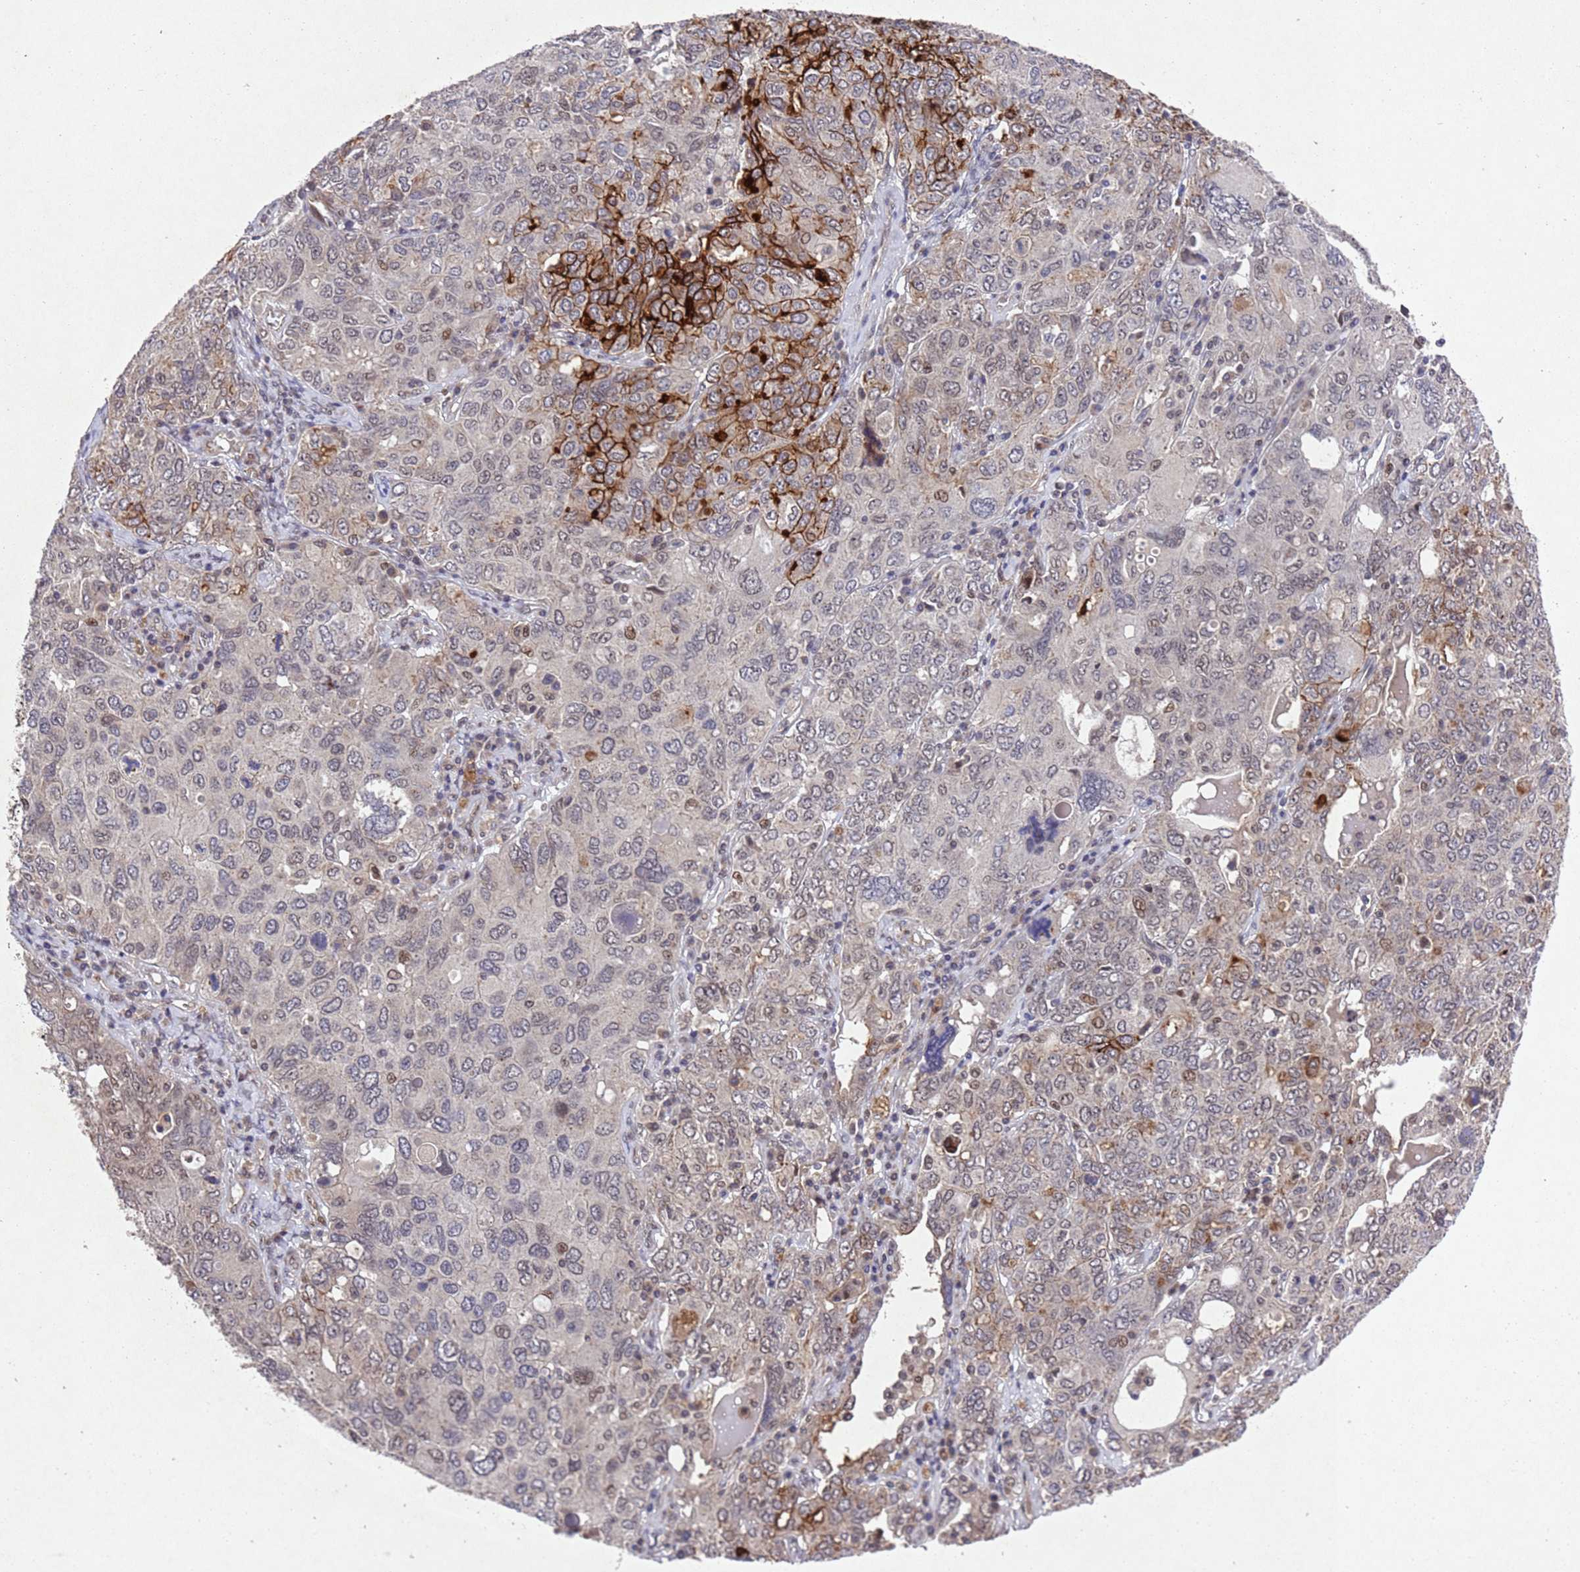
{"staining": {"intensity": "strong", "quantity": "<25%", "location": "cytoplasmic/membranous,nuclear"}, "tissue": "ovarian cancer", "cell_type": "Tumor cells", "image_type": "cancer", "snomed": [{"axis": "morphology", "description": "Carcinoma, endometroid"}, {"axis": "topography", "description": "Ovary"}], "caption": "Immunohistochemistry (IHC) (DAB) staining of human ovarian endometroid carcinoma exhibits strong cytoplasmic/membranous and nuclear protein expression in approximately <25% of tumor cells. The protein is shown in brown color, while the nuclei are stained blue.", "gene": "TBK1", "patient": {"sex": "female", "age": 62}}